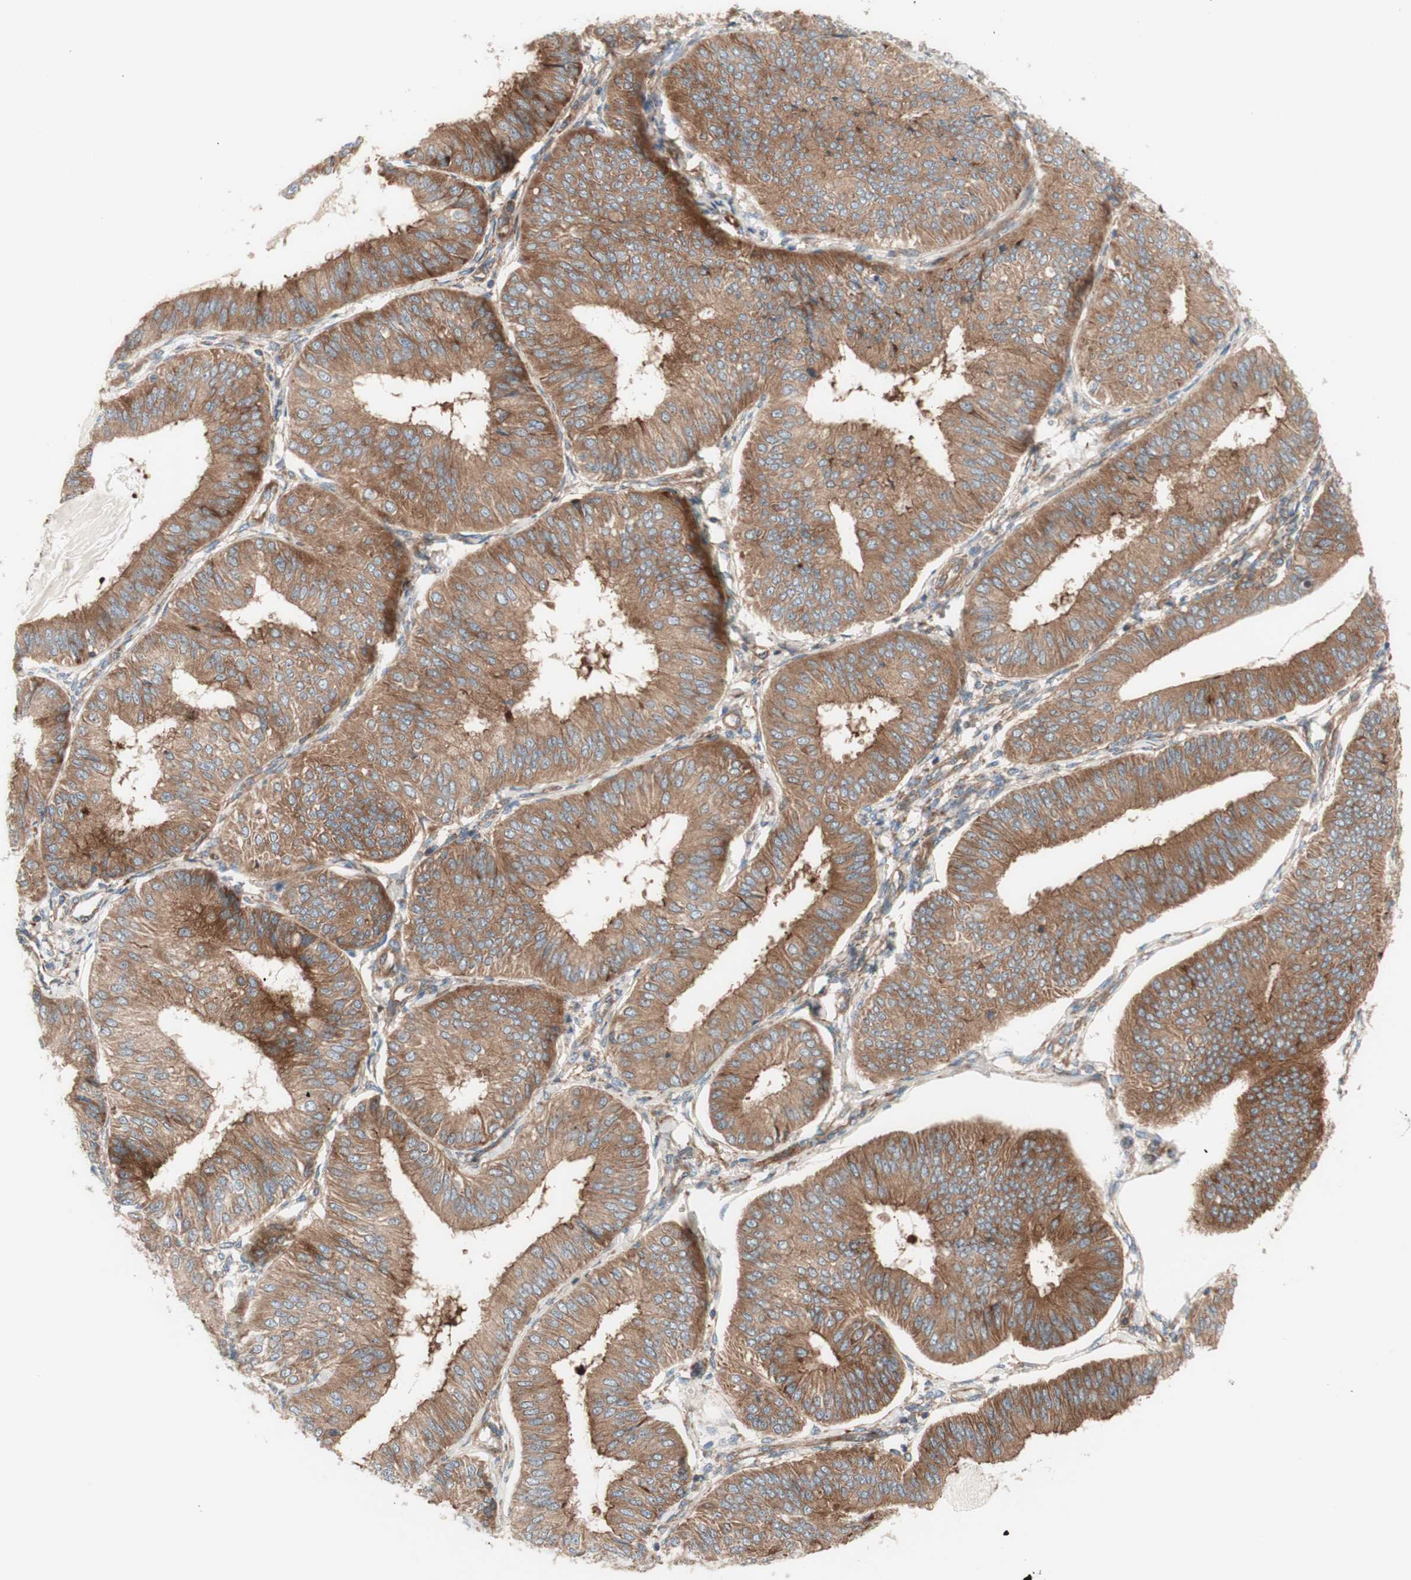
{"staining": {"intensity": "moderate", "quantity": ">75%", "location": "cytoplasmic/membranous"}, "tissue": "endometrial cancer", "cell_type": "Tumor cells", "image_type": "cancer", "snomed": [{"axis": "morphology", "description": "Adenocarcinoma, NOS"}, {"axis": "topography", "description": "Endometrium"}], "caption": "Protein expression analysis of human endometrial cancer reveals moderate cytoplasmic/membranous staining in about >75% of tumor cells.", "gene": "CCN4", "patient": {"sex": "female", "age": 58}}